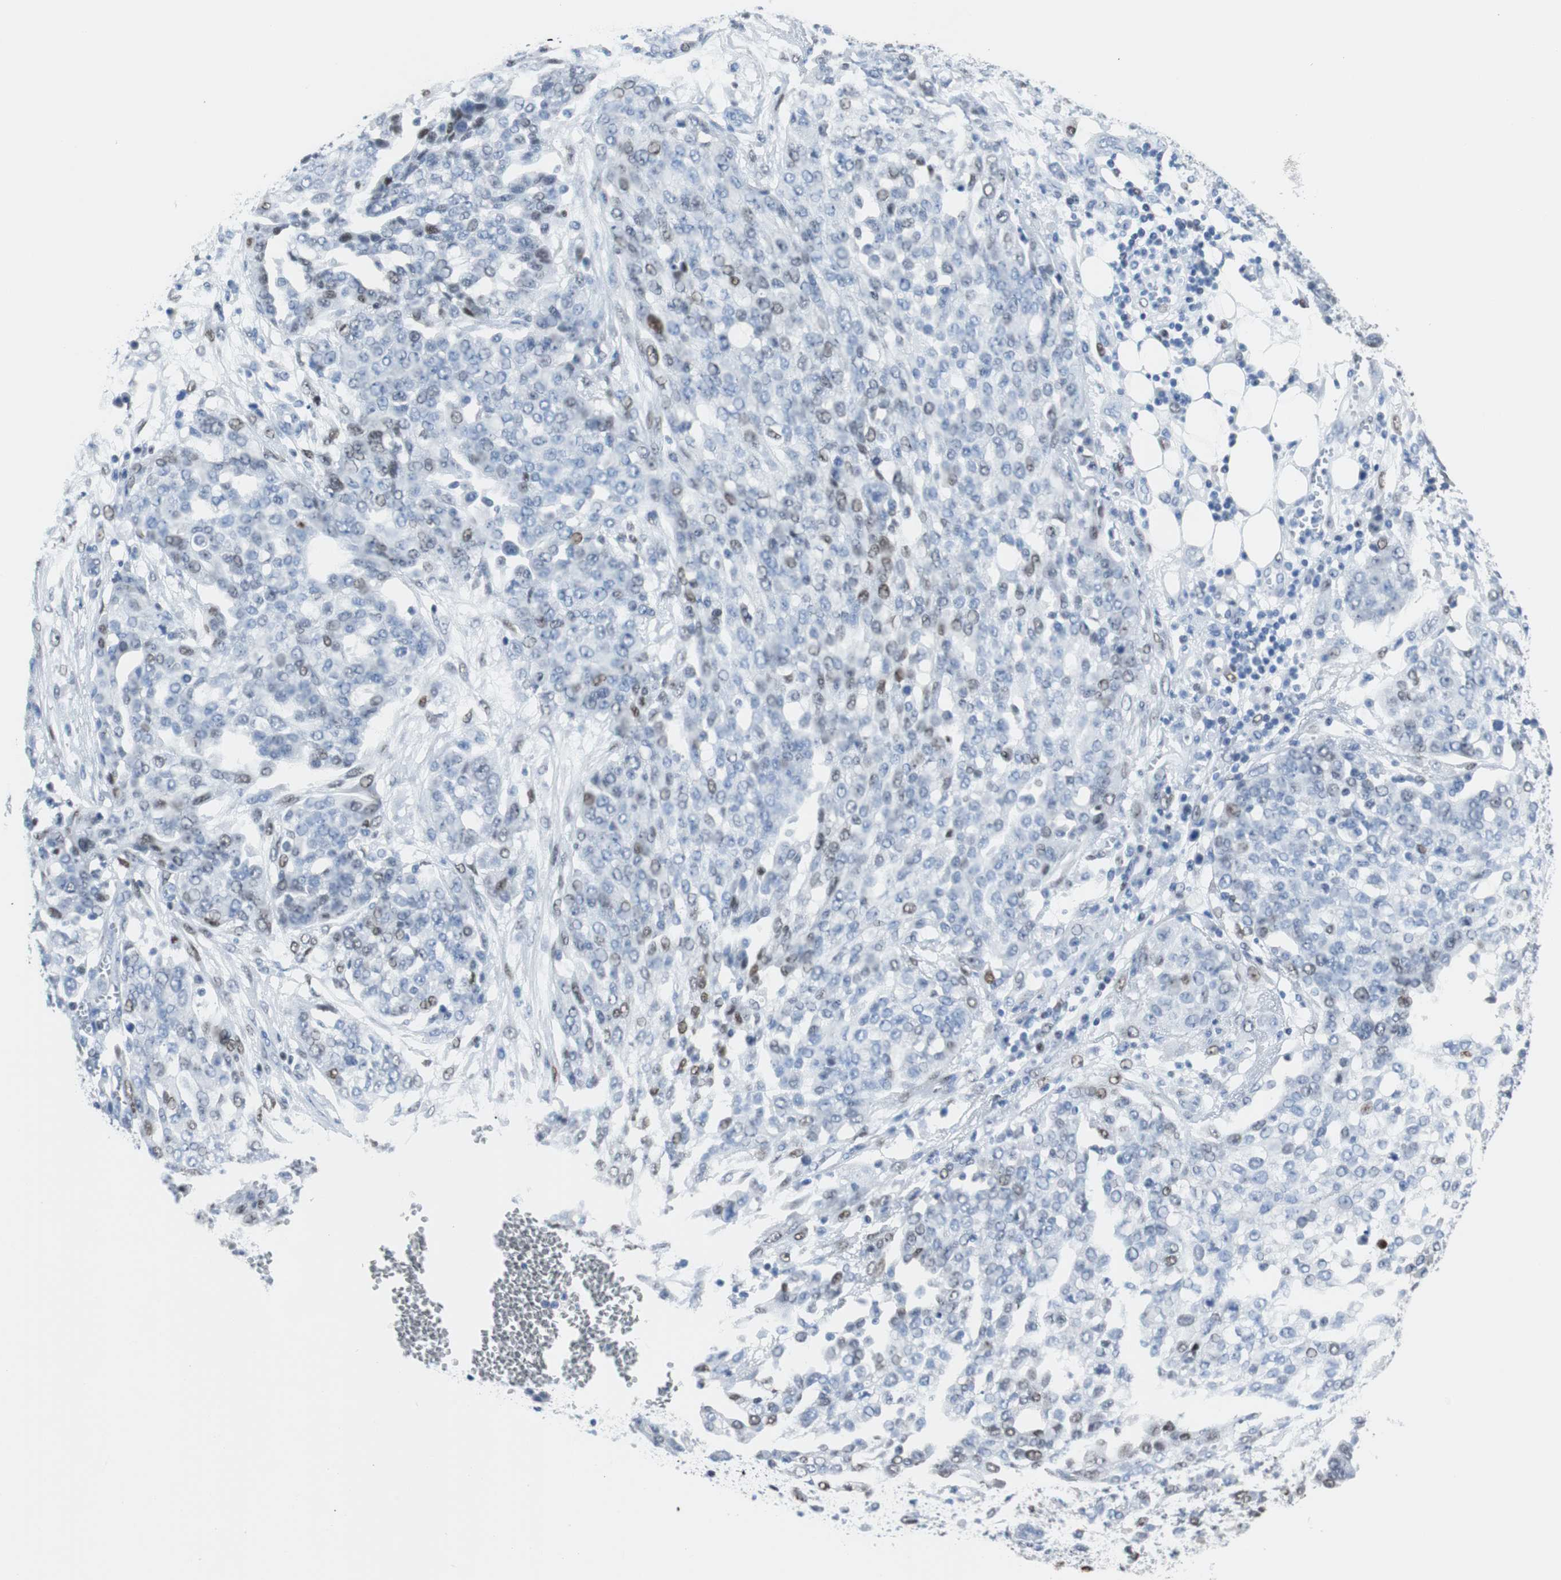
{"staining": {"intensity": "weak", "quantity": "<25%", "location": "nuclear"}, "tissue": "ovarian cancer", "cell_type": "Tumor cells", "image_type": "cancer", "snomed": [{"axis": "morphology", "description": "Cystadenocarcinoma, serous, NOS"}, {"axis": "topography", "description": "Soft tissue"}, {"axis": "topography", "description": "Ovary"}], "caption": "Immunohistochemical staining of human ovarian cancer (serous cystadenocarcinoma) shows no significant expression in tumor cells. (DAB (3,3'-diaminobenzidine) immunohistochemistry, high magnification).", "gene": "JUN", "patient": {"sex": "female", "age": 57}}